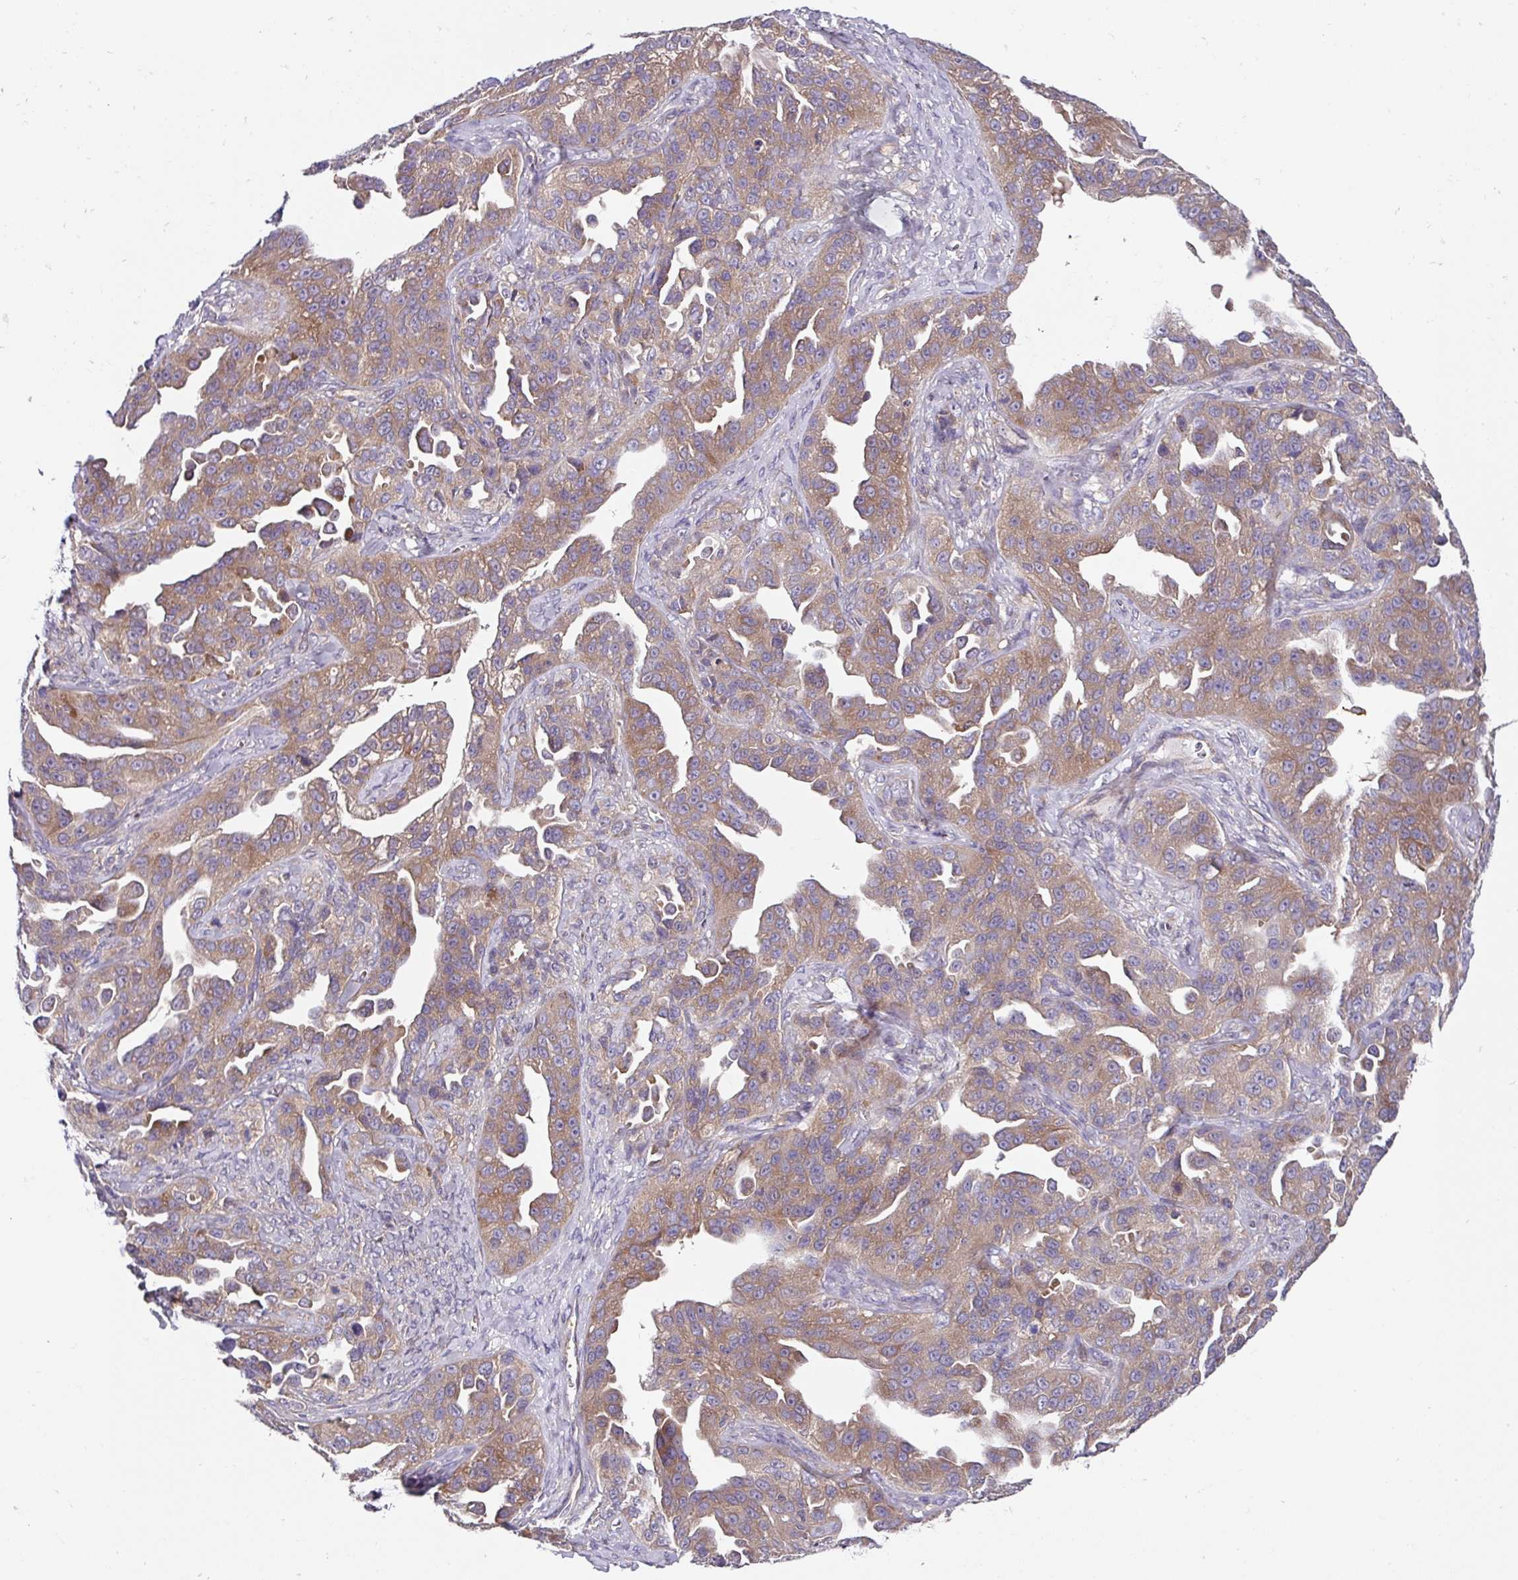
{"staining": {"intensity": "moderate", "quantity": ">75%", "location": "cytoplasmic/membranous"}, "tissue": "ovarian cancer", "cell_type": "Tumor cells", "image_type": "cancer", "snomed": [{"axis": "morphology", "description": "Cystadenocarcinoma, serous, NOS"}, {"axis": "topography", "description": "Ovary"}], "caption": "A medium amount of moderate cytoplasmic/membranous expression is seen in approximately >75% of tumor cells in ovarian serous cystadenocarcinoma tissue.", "gene": "EIF4B", "patient": {"sex": "female", "age": 75}}